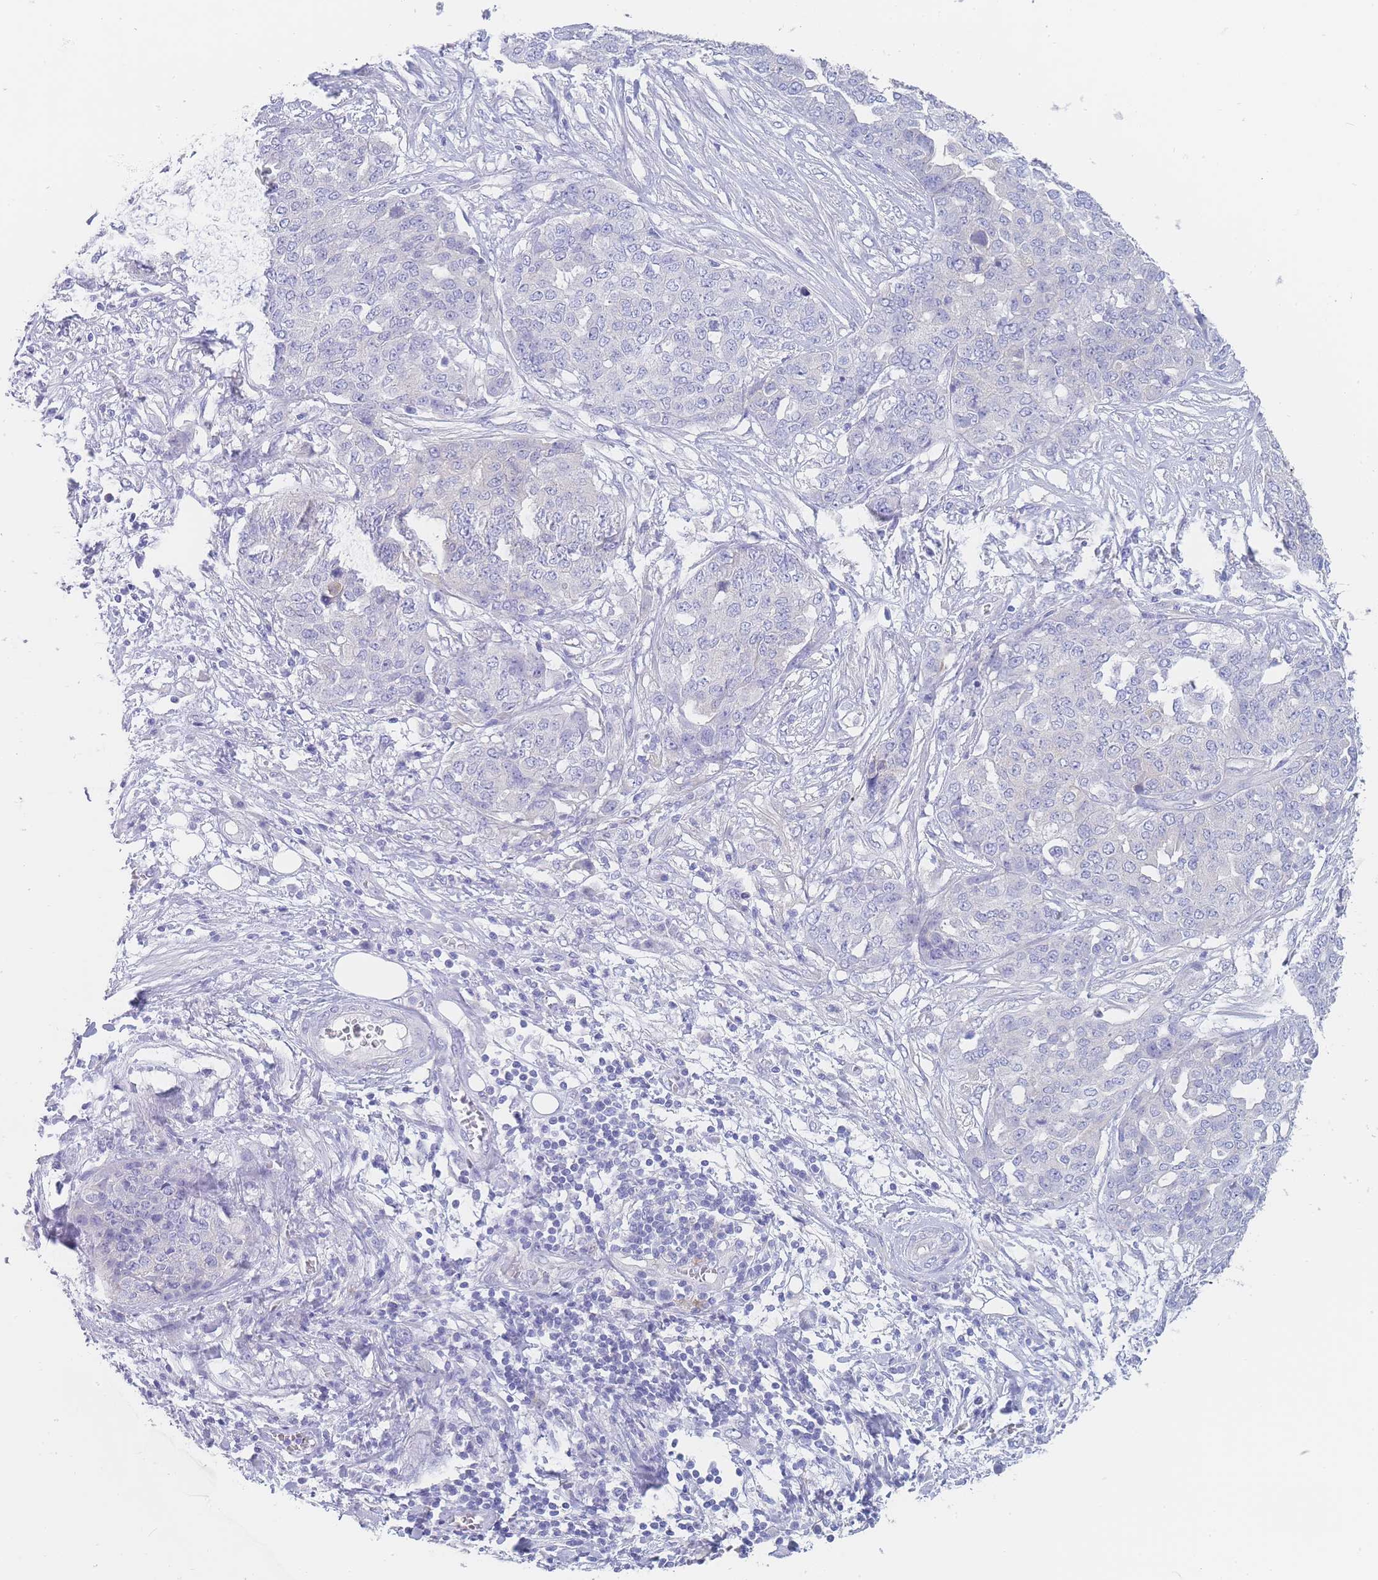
{"staining": {"intensity": "negative", "quantity": "none", "location": "none"}, "tissue": "ovarian cancer", "cell_type": "Tumor cells", "image_type": "cancer", "snomed": [{"axis": "morphology", "description": "Cystadenocarcinoma, serous, NOS"}, {"axis": "topography", "description": "Soft tissue"}, {"axis": "topography", "description": "Ovary"}], "caption": "High magnification brightfield microscopy of ovarian cancer (serous cystadenocarcinoma) stained with DAB (brown) and counterstained with hematoxylin (blue): tumor cells show no significant expression.", "gene": "LZTFL1", "patient": {"sex": "female", "age": 57}}